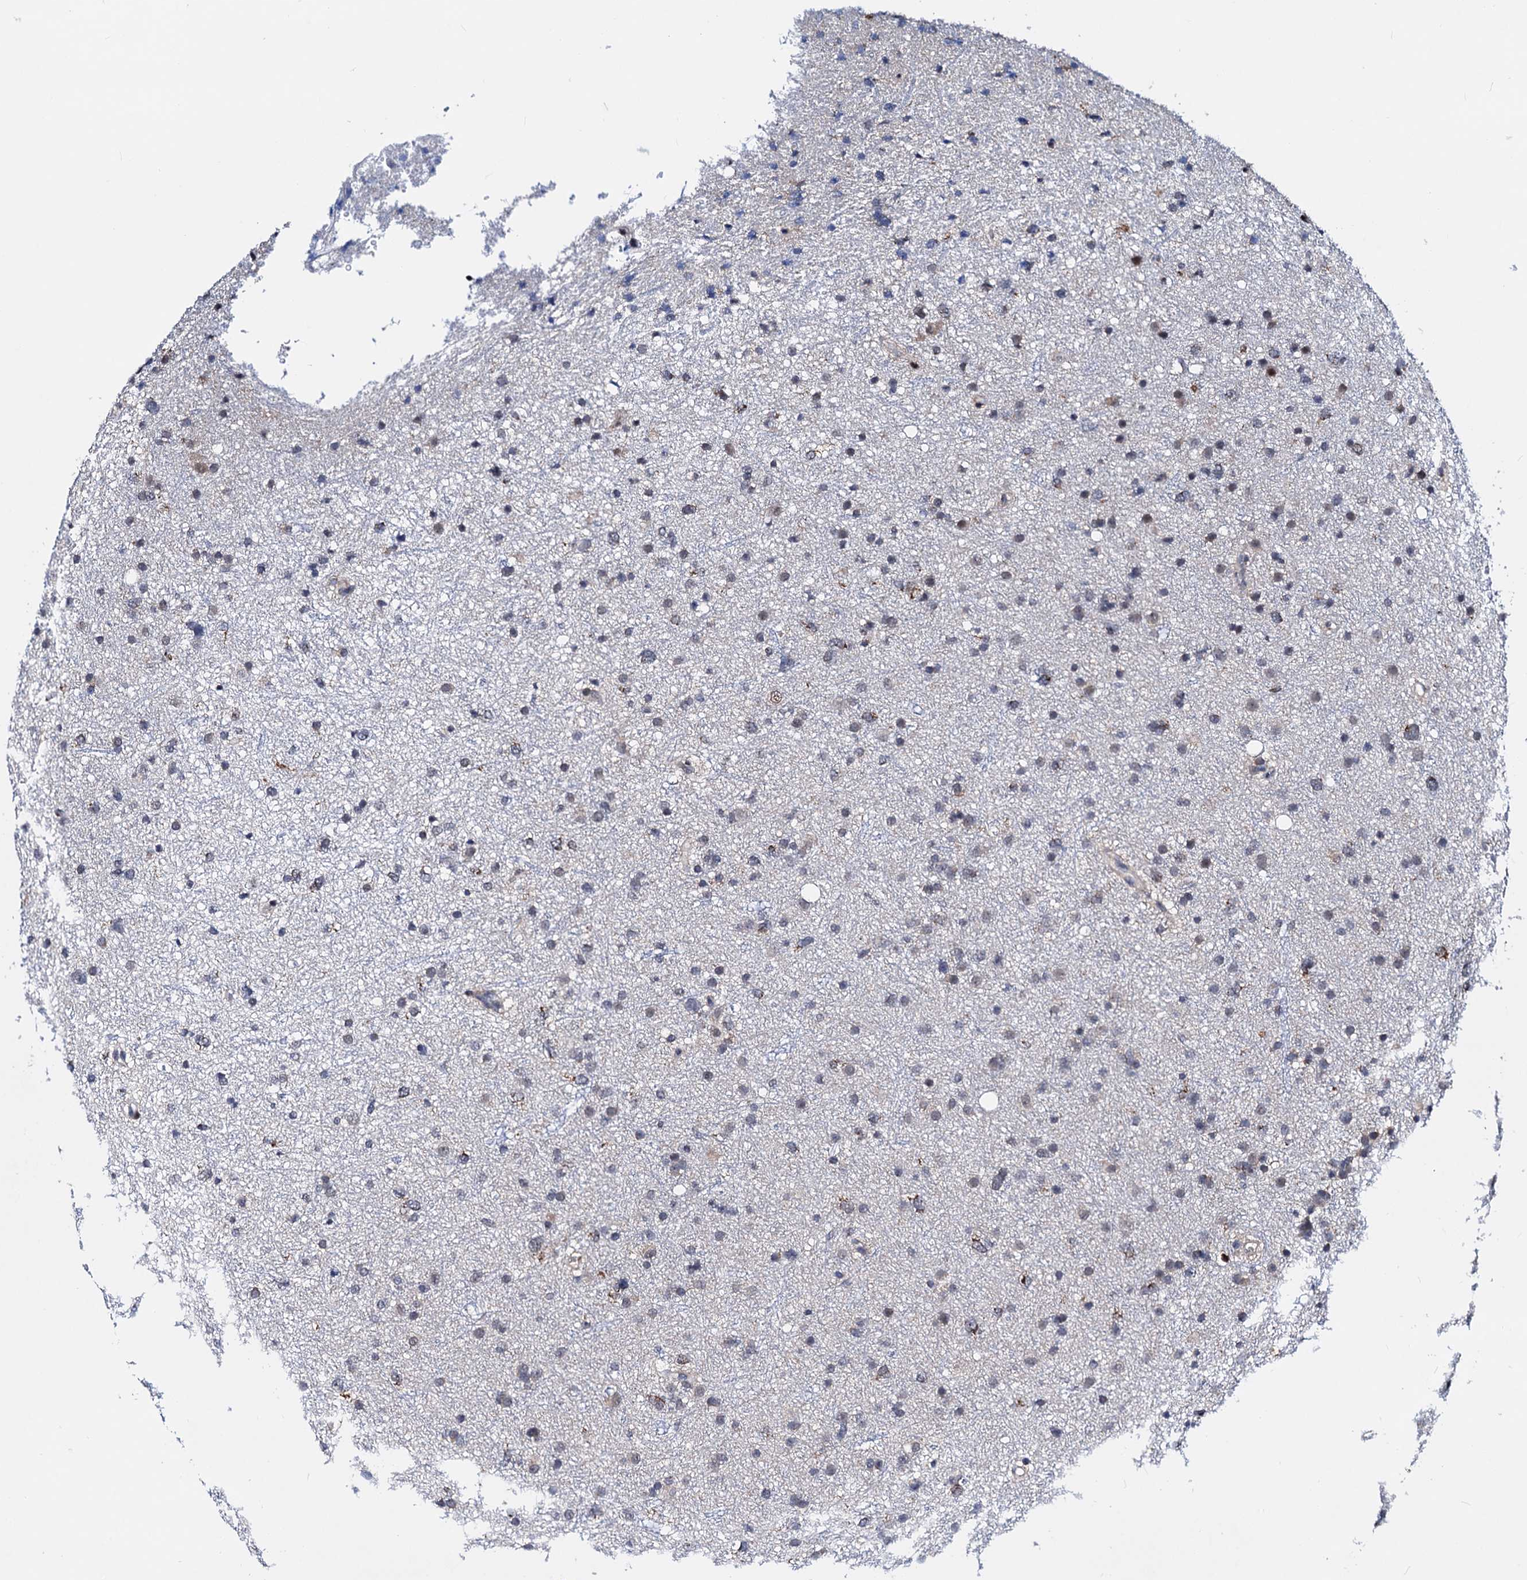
{"staining": {"intensity": "weak", "quantity": "<25%", "location": "cytoplasmic/membranous"}, "tissue": "glioma", "cell_type": "Tumor cells", "image_type": "cancer", "snomed": [{"axis": "morphology", "description": "Glioma, malignant, Low grade"}, {"axis": "topography", "description": "Cerebral cortex"}], "caption": "Micrograph shows no significant protein staining in tumor cells of glioma.", "gene": "COA4", "patient": {"sex": "female", "age": 39}}